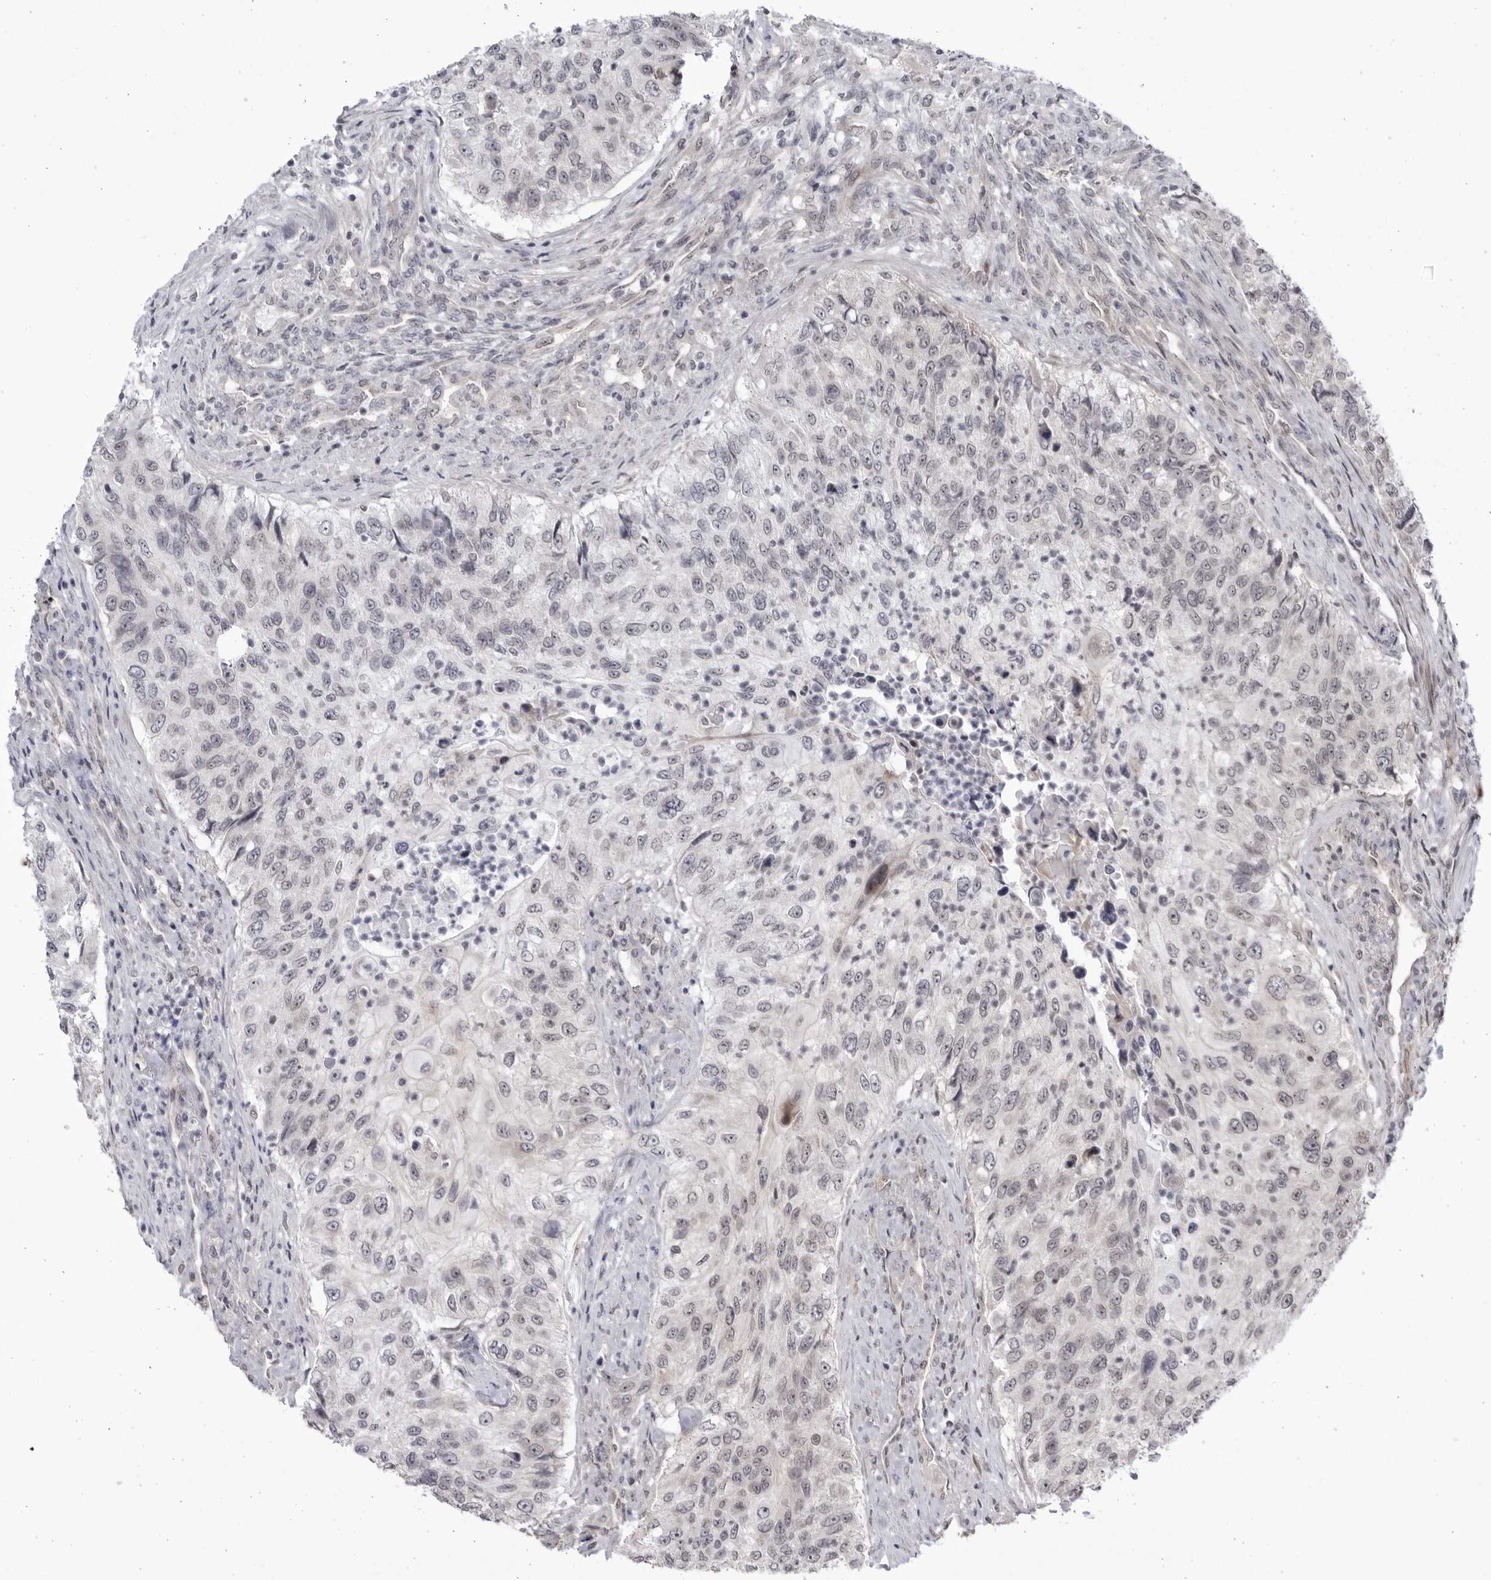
{"staining": {"intensity": "negative", "quantity": "none", "location": "none"}, "tissue": "urothelial cancer", "cell_type": "Tumor cells", "image_type": "cancer", "snomed": [{"axis": "morphology", "description": "Urothelial carcinoma, High grade"}, {"axis": "topography", "description": "Urinary bladder"}], "caption": "Photomicrograph shows no protein staining in tumor cells of urothelial cancer tissue. (DAB immunohistochemistry (IHC) visualized using brightfield microscopy, high magnification).", "gene": "CNBD1", "patient": {"sex": "female", "age": 60}}